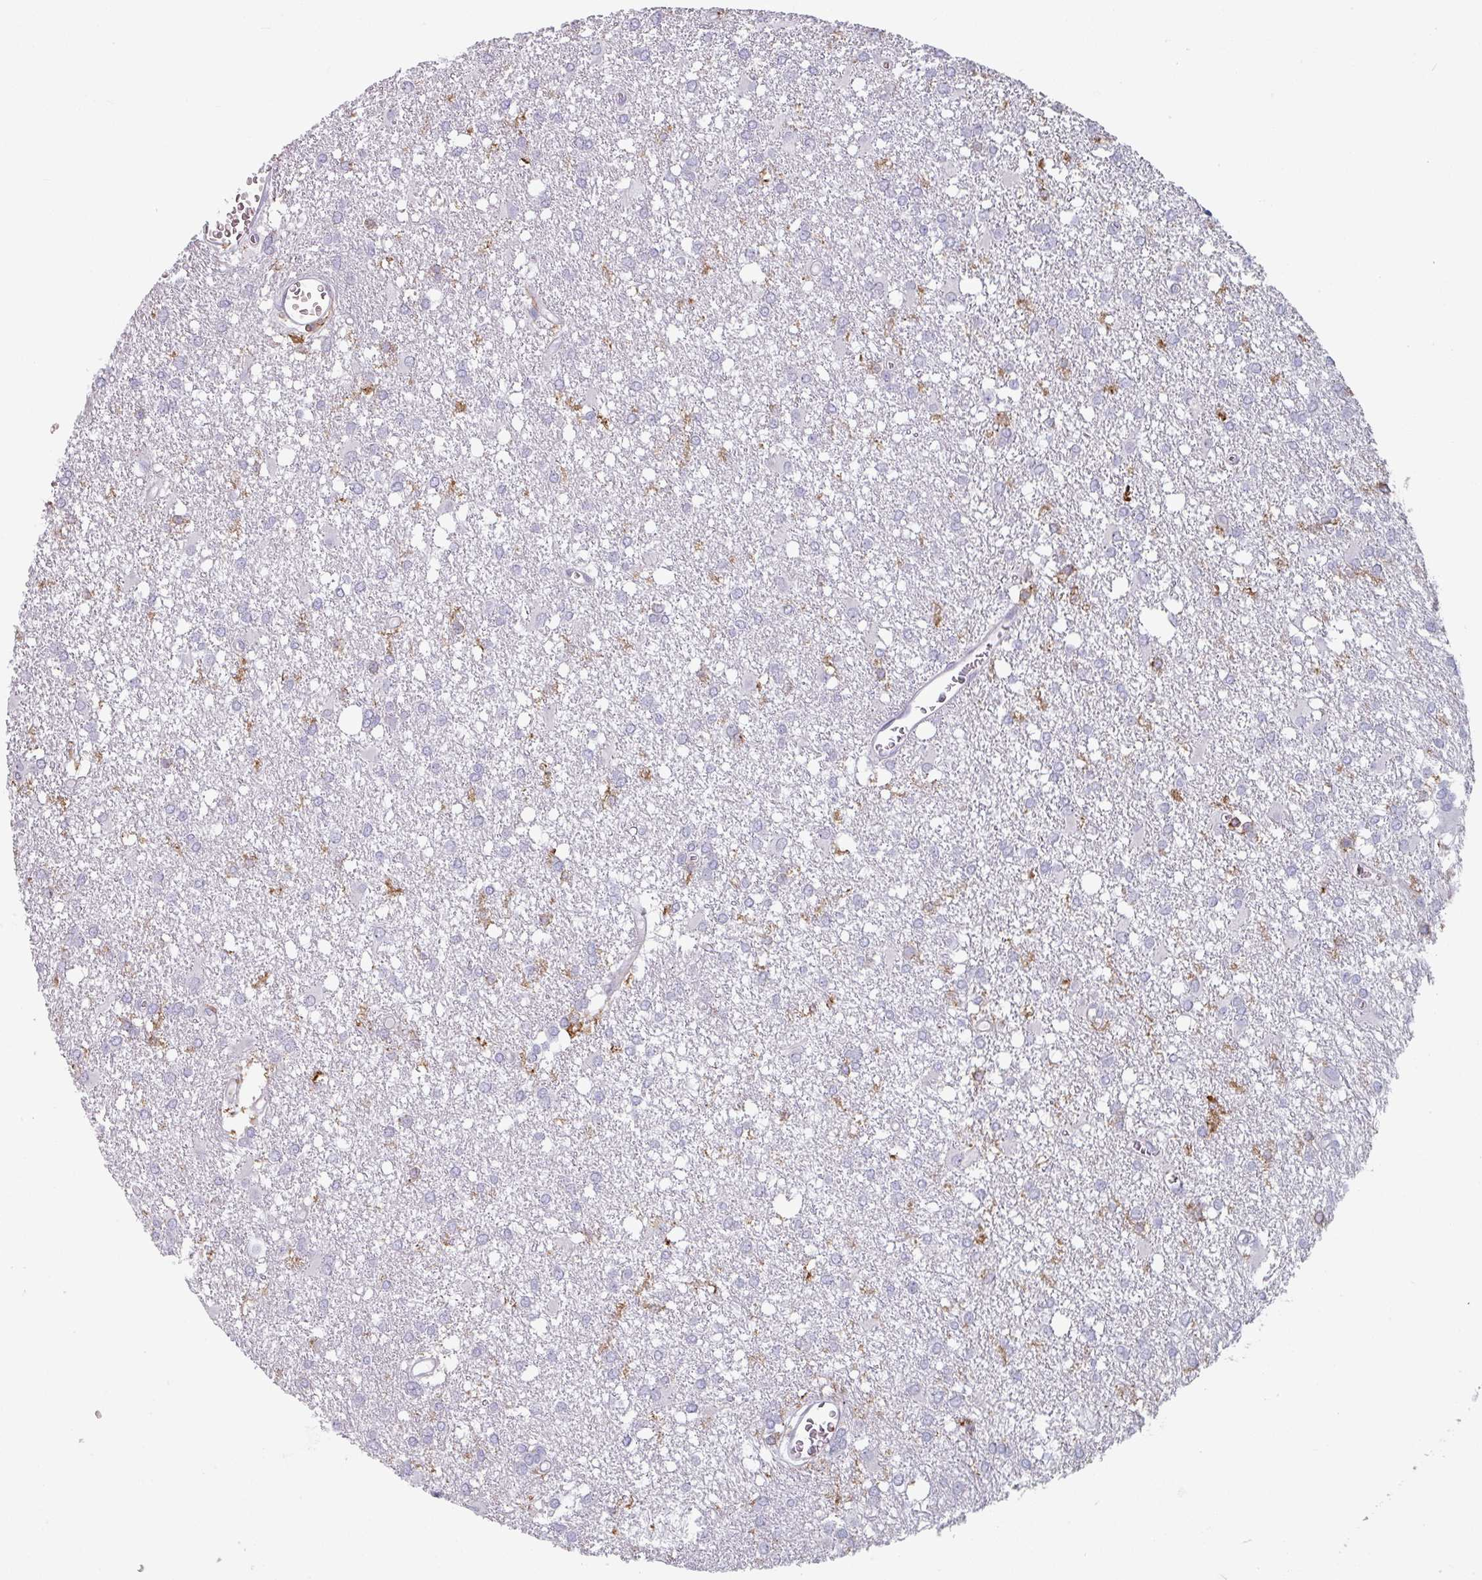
{"staining": {"intensity": "negative", "quantity": "none", "location": "none"}, "tissue": "glioma", "cell_type": "Tumor cells", "image_type": "cancer", "snomed": [{"axis": "morphology", "description": "Glioma, malignant, High grade"}, {"axis": "topography", "description": "Brain"}], "caption": "Micrograph shows no protein expression in tumor cells of malignant glioma (high-grade) tissue. Brightfield microscopy of IHC stained with DAB (brown) and hematoxylin (blue), captured at high magnification.", "gene": "EXOSC5", "patient": {"sex": "male", "age": 48}}